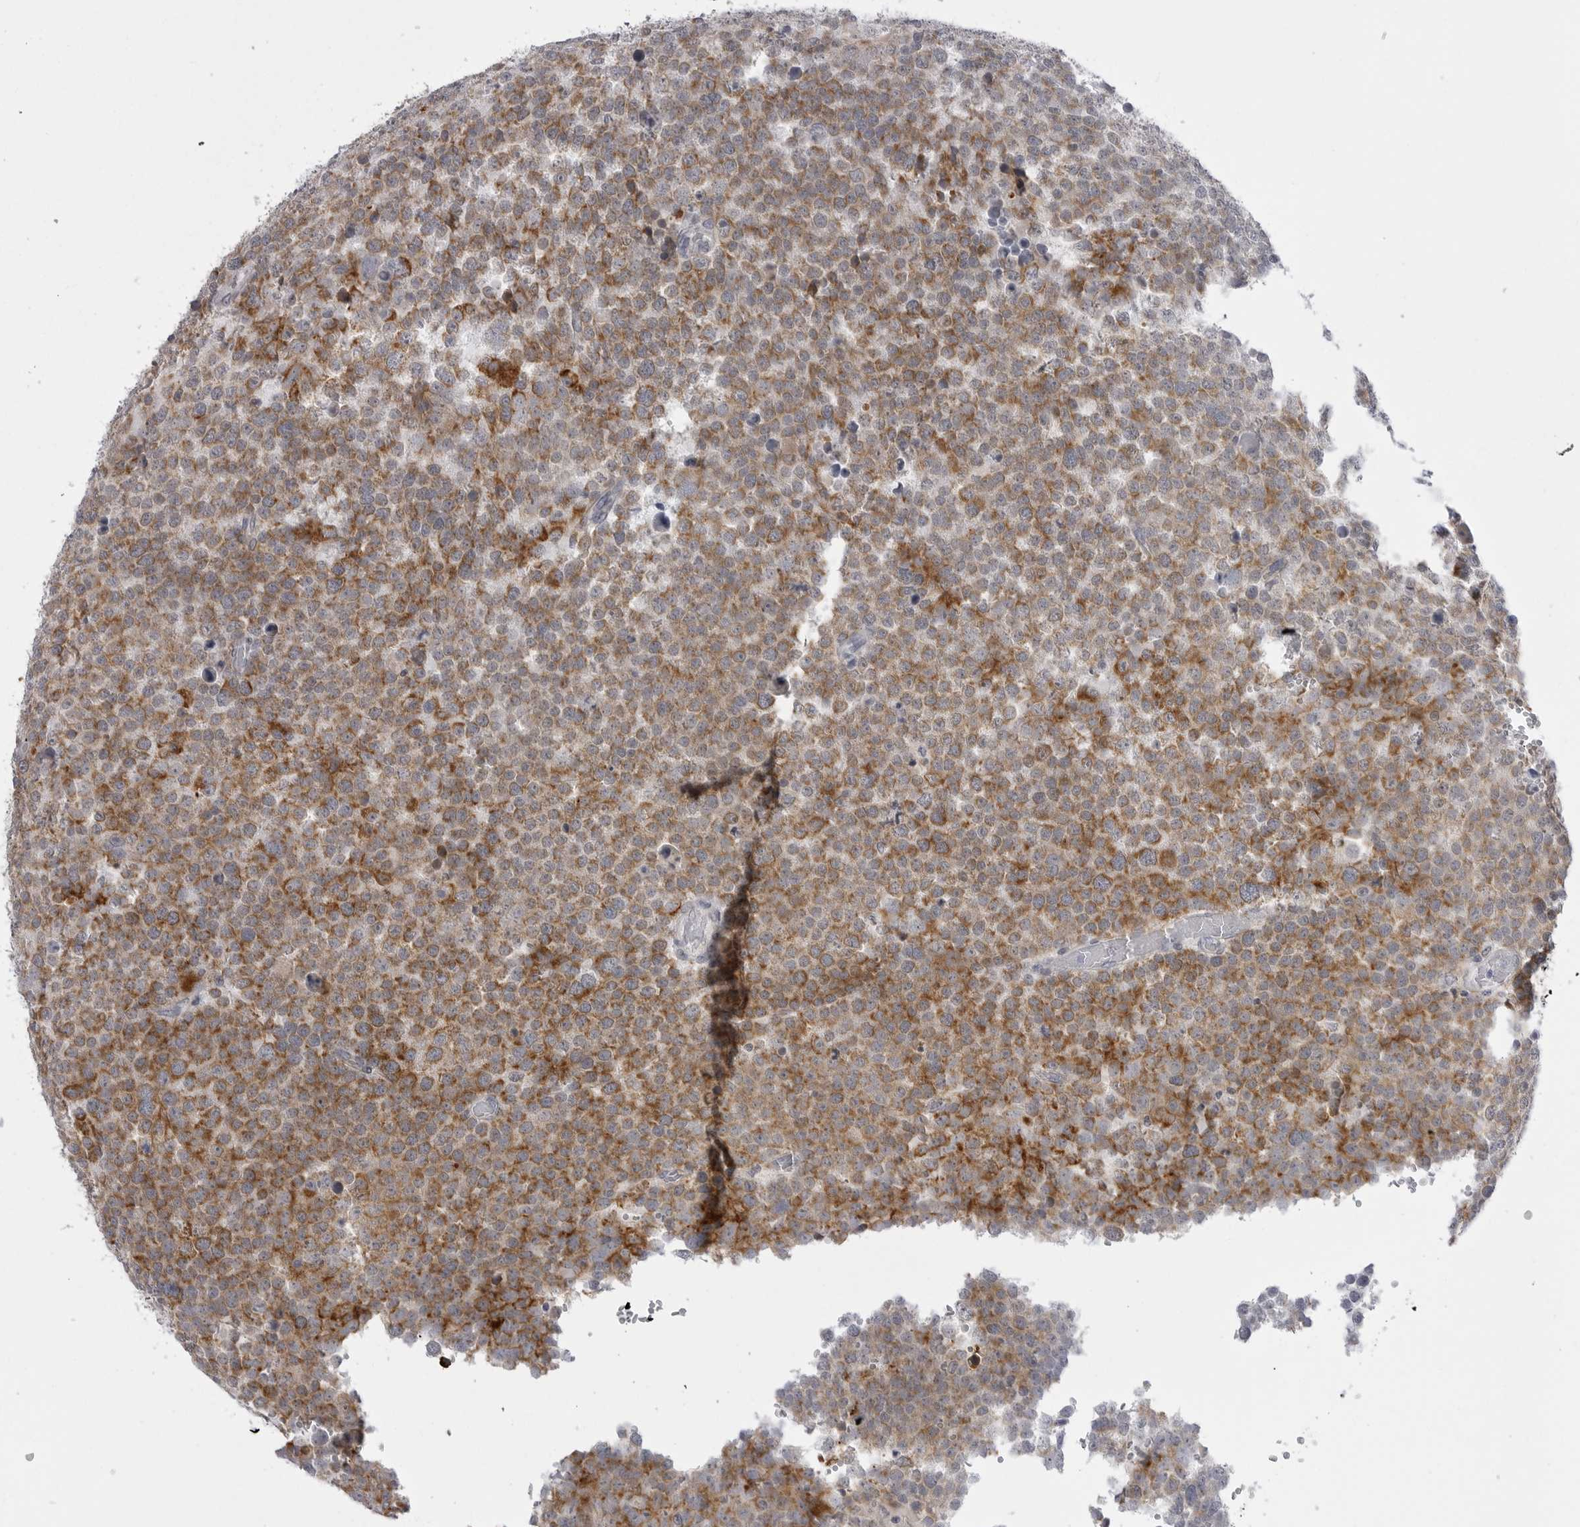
{"staining": {"intensity": "strong", "quantity": ">75%", "location": "cytoplasmic/membranous"}, "tissue": "testis cancer", "cell_type": "Tumor cells", "image_type": "cancer", "snomed": [{"axis": "morphology", "description": "Seminoma, NOS"}, {"axis": "topography", "description": "Testis"}], "caption": "An immunohistochemistry histopathology image of neoplastic tissue is shown. Protein staining in brown shows strong cytoplasmic/membranous positivity in testis cancer within tumor cells.", "gene": "TUFM", "patient": {"sex": "male", "age": 71}}